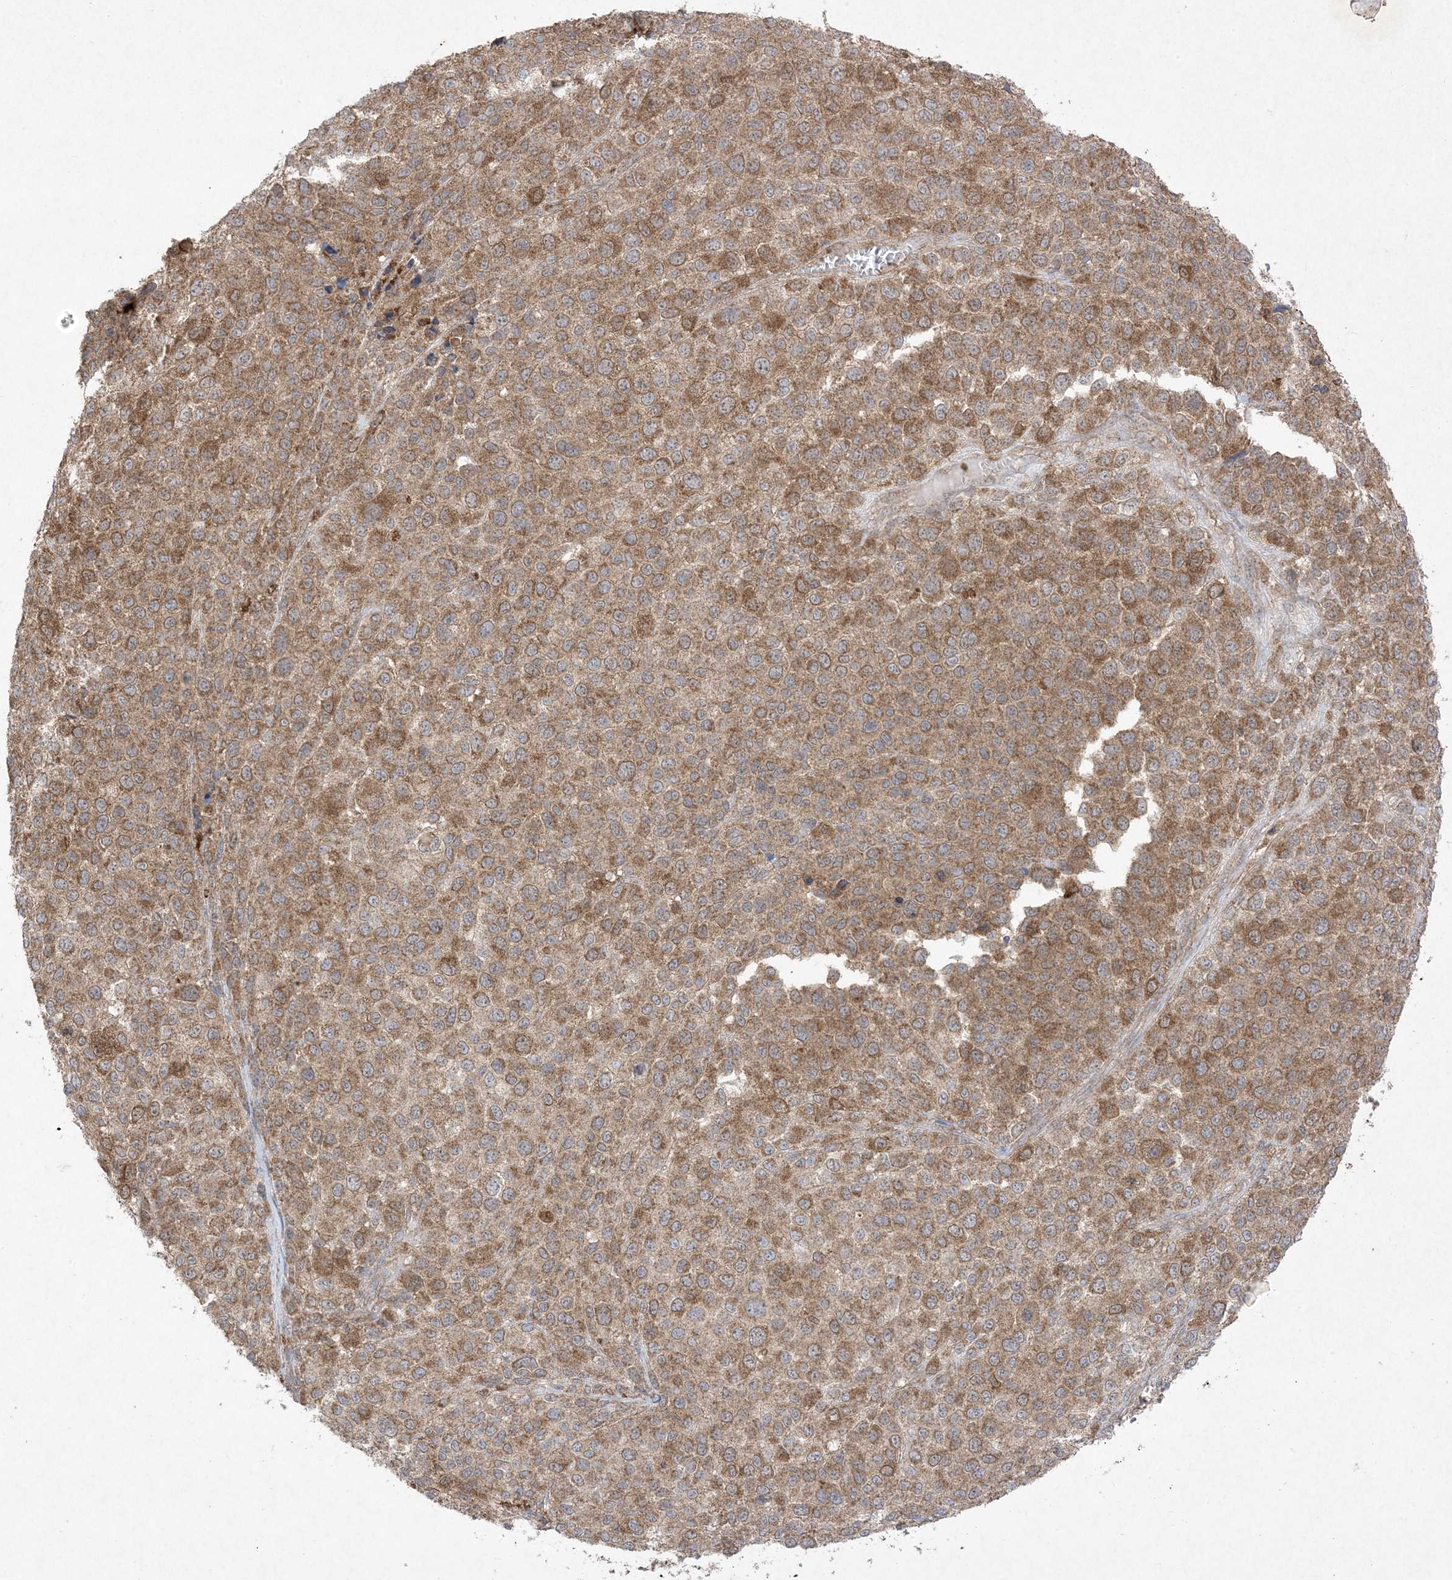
{"staining": {"intensity": "moderate", "quantity": ">75%", "location": "cytoplasmic/membranous"}, "tissue": "melanoma", "cell_type": "Tumor cells", "image_type": "cancer", "snomed": [{"axis": "morphology", "description": "Malignant melanoma, NOS"}, {"axis": "topography", "description": "Skin of trunk"}], "caption": "Moderate cytoplasmic/membranous staining for a protein is seen in about >75% of tumor cells of malignant melanoma using immunohistochemistry.", "gene": "UBE2C", "patient": {"sex": "male", "age": 71}}